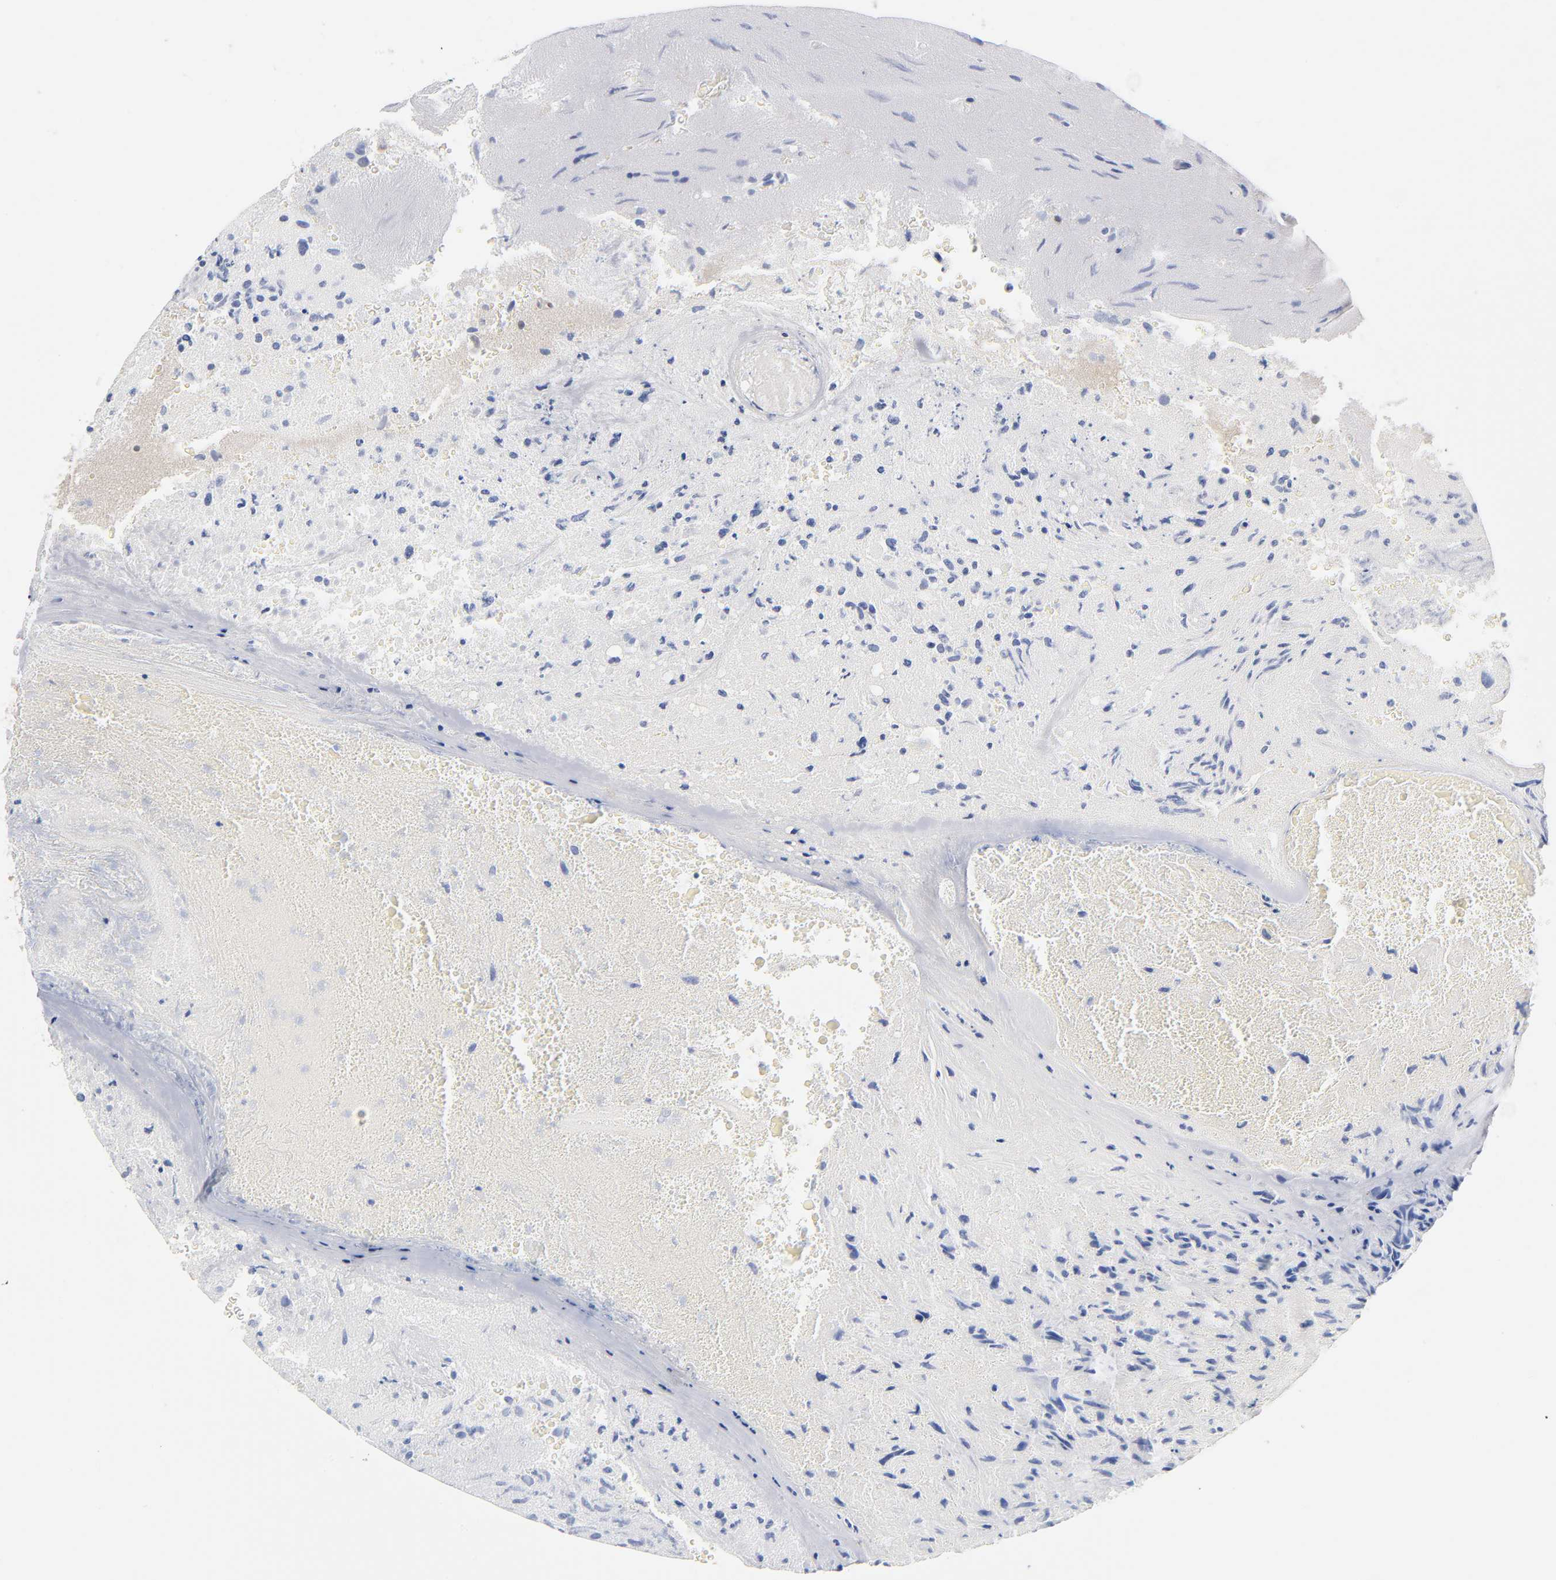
{"staining": {"intensity": "negative", "quantity": "none", "location": "none"}, "tissue": "glioma", "cell_type": "Tumor cells", "image_type": "cancer", "snomed": [{"axis": "morphology", "description": "Normal tissue, NOS"}, {"axis": "morphology", "description": "Glioma, malignant, High grade"}, {"axis": "topography", "description": "Cerebral cortex"}], "caption": "The IHC image has no significant expression in tumor cells of glioma tissue. (Stains: DAB immunohistochemistry with hematoxylin counter stain, Microscopy: brightfield microscopy at high magnification).", "gene": "DFFB", "patient": {"sex": "male", "age": 75}}